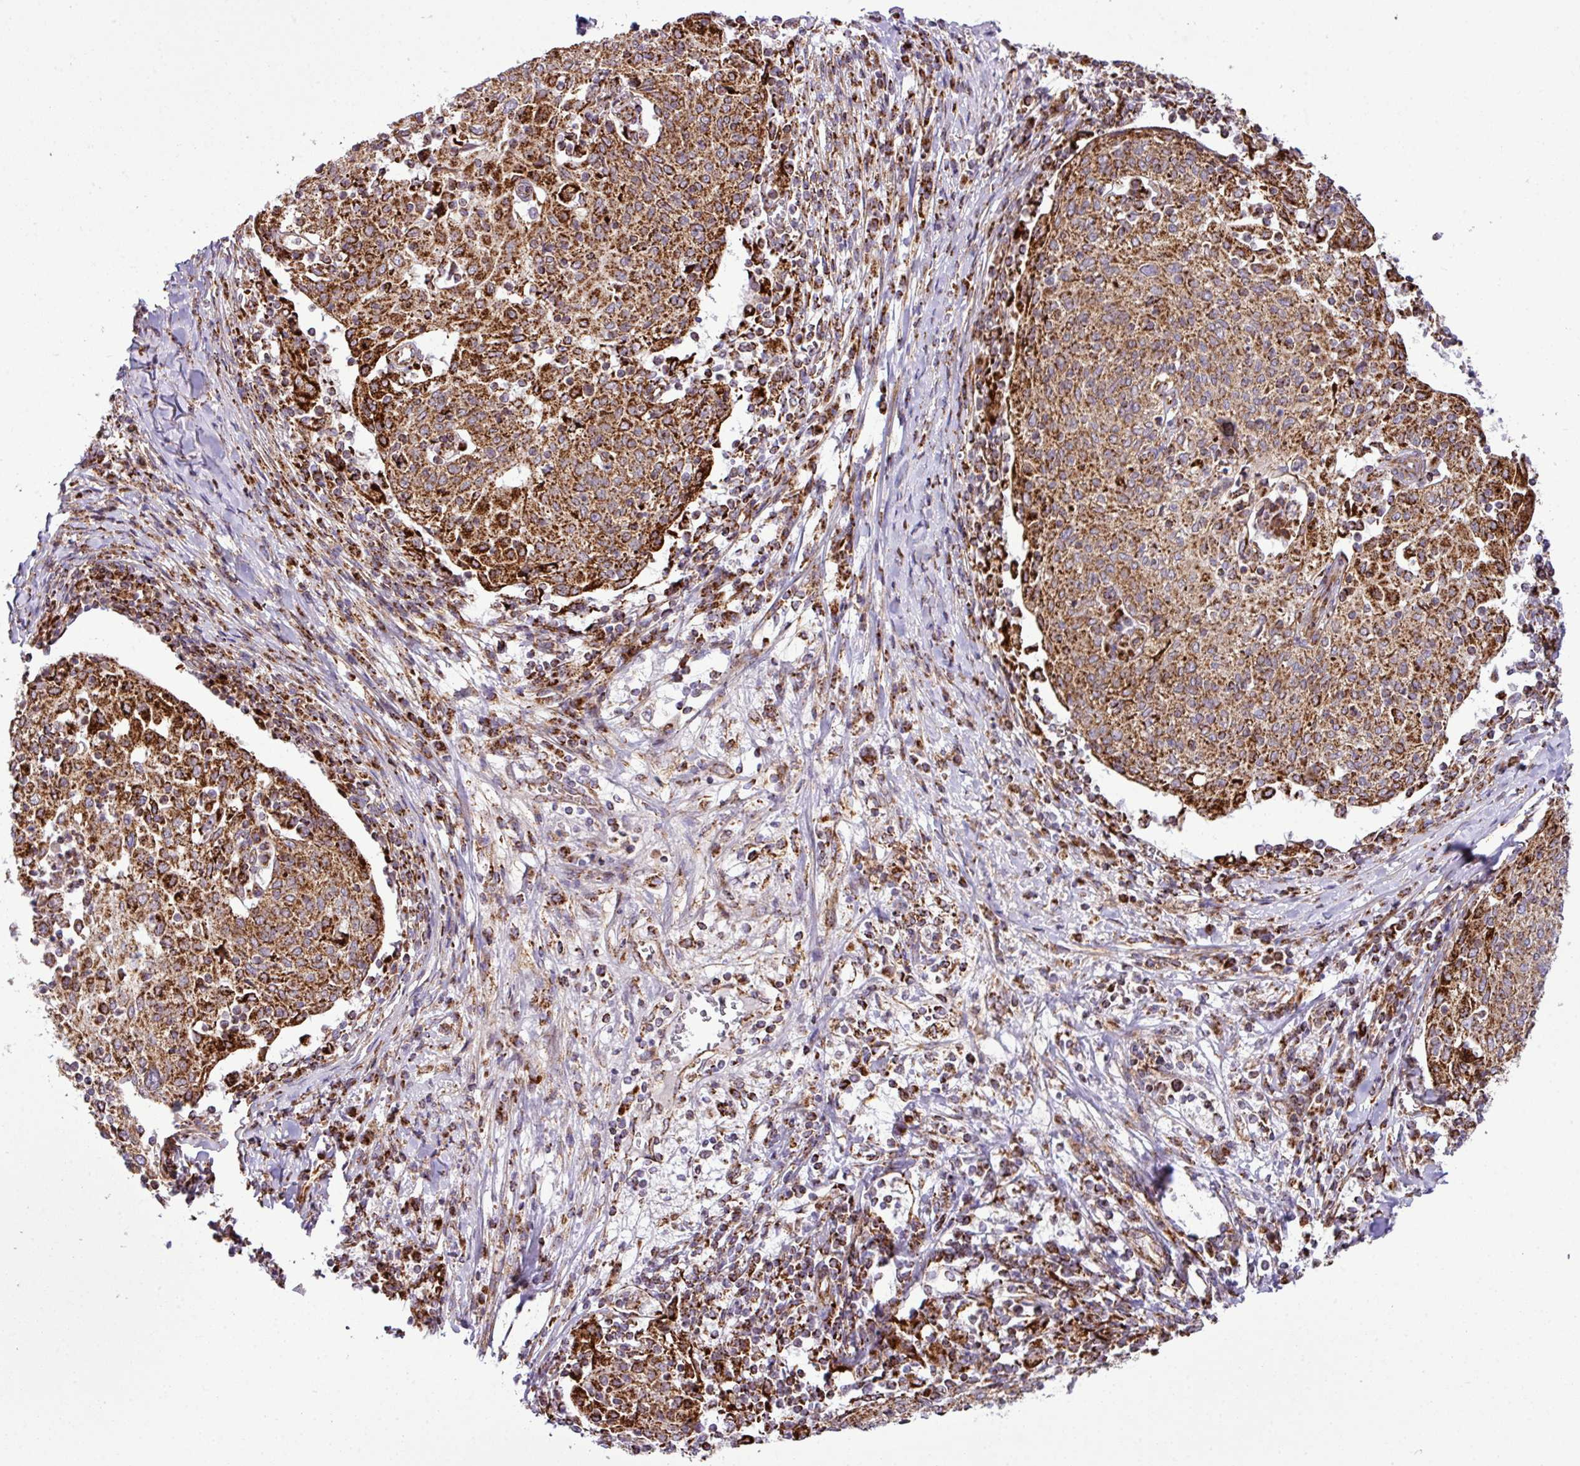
{"staining": {"intensity": "strong", "quantity": ">75%", "location": "cytoplasmic/membranous"}, "tissue": "cervical cancer", "cell_type": "Tumor cells", "image_type": "cancer", "snomed": [{"axis": "morphology", "description": "Squamous cell carcinoma, NOS"}, {"axis": "topography", "description": "Cervix"}], "caption": "This histopathology image reveals immunohistochemistry staining of squamous cell carcinoma (cervical), with high strong cytoplasmic/membranous expression in about >75% of tumor cells.", "gene": "ZNF569", "patient": {"sex": "female", "age": 52}}